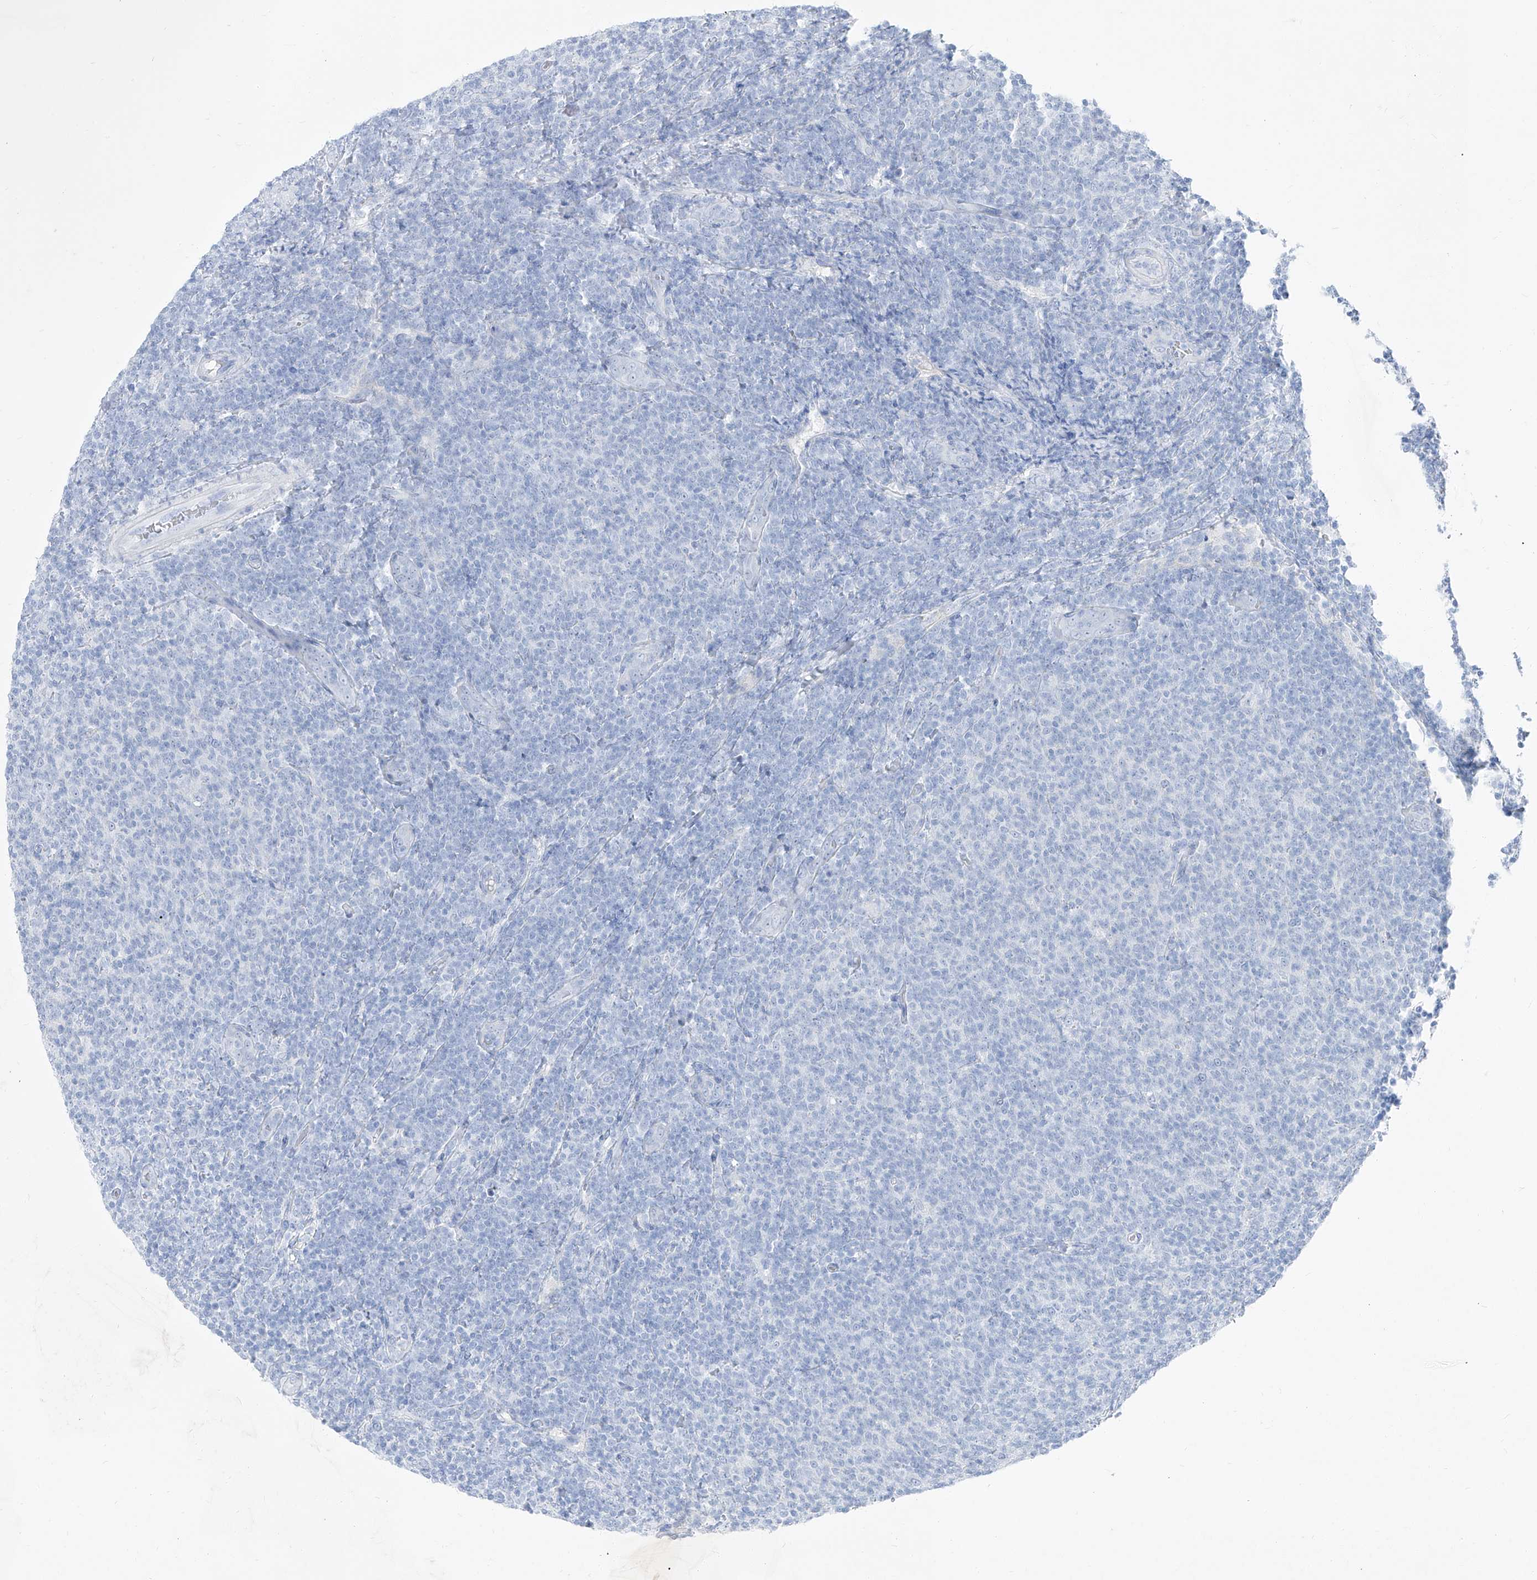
{"staining": {"intensity": "negative", "quantity": "none", "location": "none"}, "tissue": "lymphoma", "cell_type": "Tumor cells", "image_type": "cancer", "snomed": [{"axis": "morphology", "description": "Malignant lymphoma, non-Hodgkin's type, Low grade"}, {"axis": "topography", "description": "Lymph node"}], "caption": "This is an IHC photomicrograph of lymphoma. There is no positivity in tumor cells.", "gene": "TXLNB", "patient": {"sex": "male", "age": 66}}